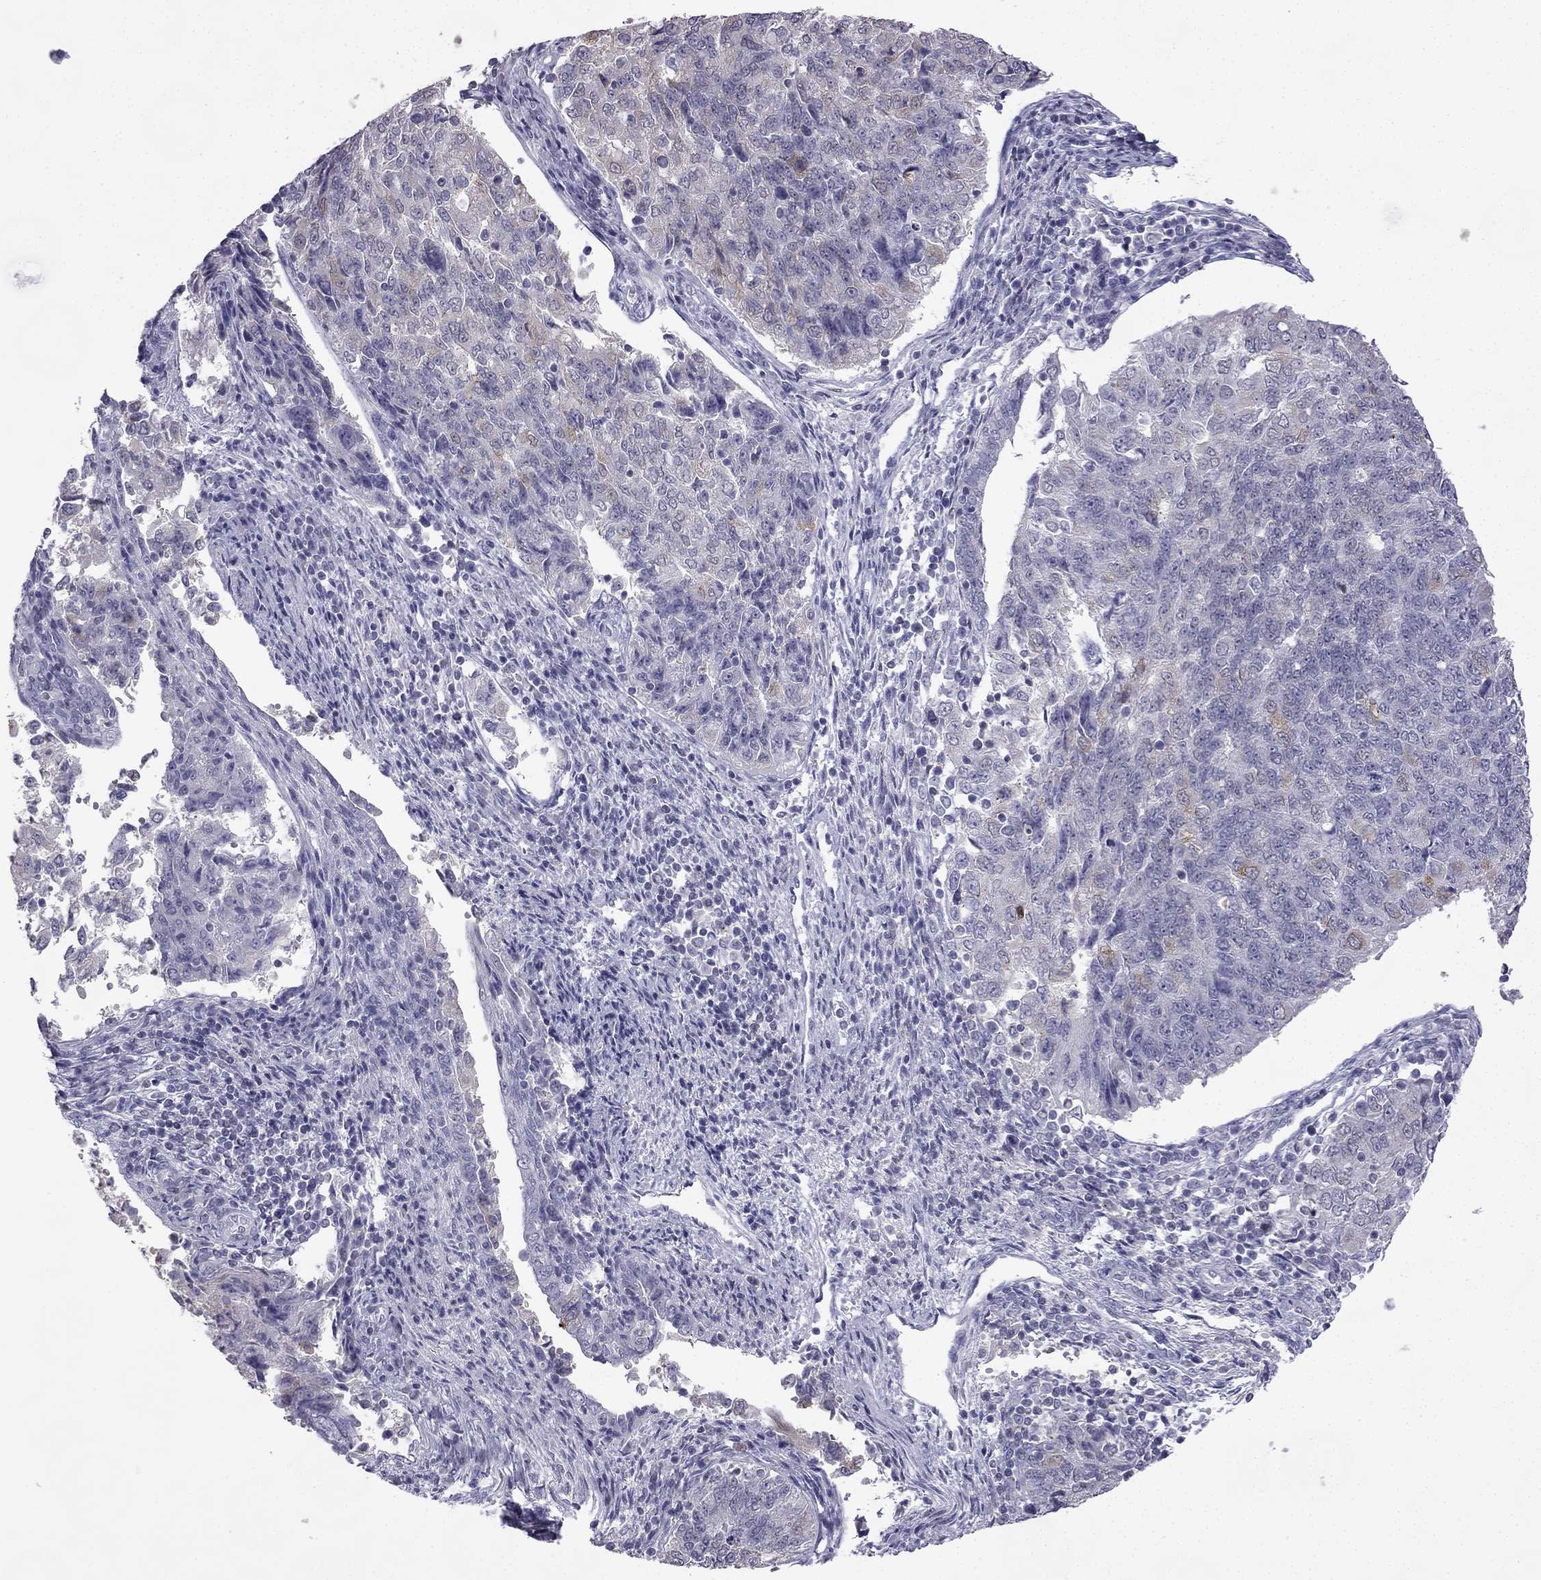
{"staining": {"intensity": "weak", "quantity": "<25%", "location": "cytoplasmic/membranous"}, "tissue": "endometrial cancer", "cell_type": "Tumor cells", "image_type": "cancer", "snomed": [{"axis": "morphology", "description": "Adenocarcinoma, NOS"}, {"axis": "topography", "description": "Endometrium"}], "caption": "High magnification brightfield microscopy of endometrial cancer (adenocarcinoma) stained with DAB (brown) and counterstained with hematoxylin (blue): tumor cells show no significant staining.", "gene": "CFAP70", "patient": {"sex": "female", "age": 43}}